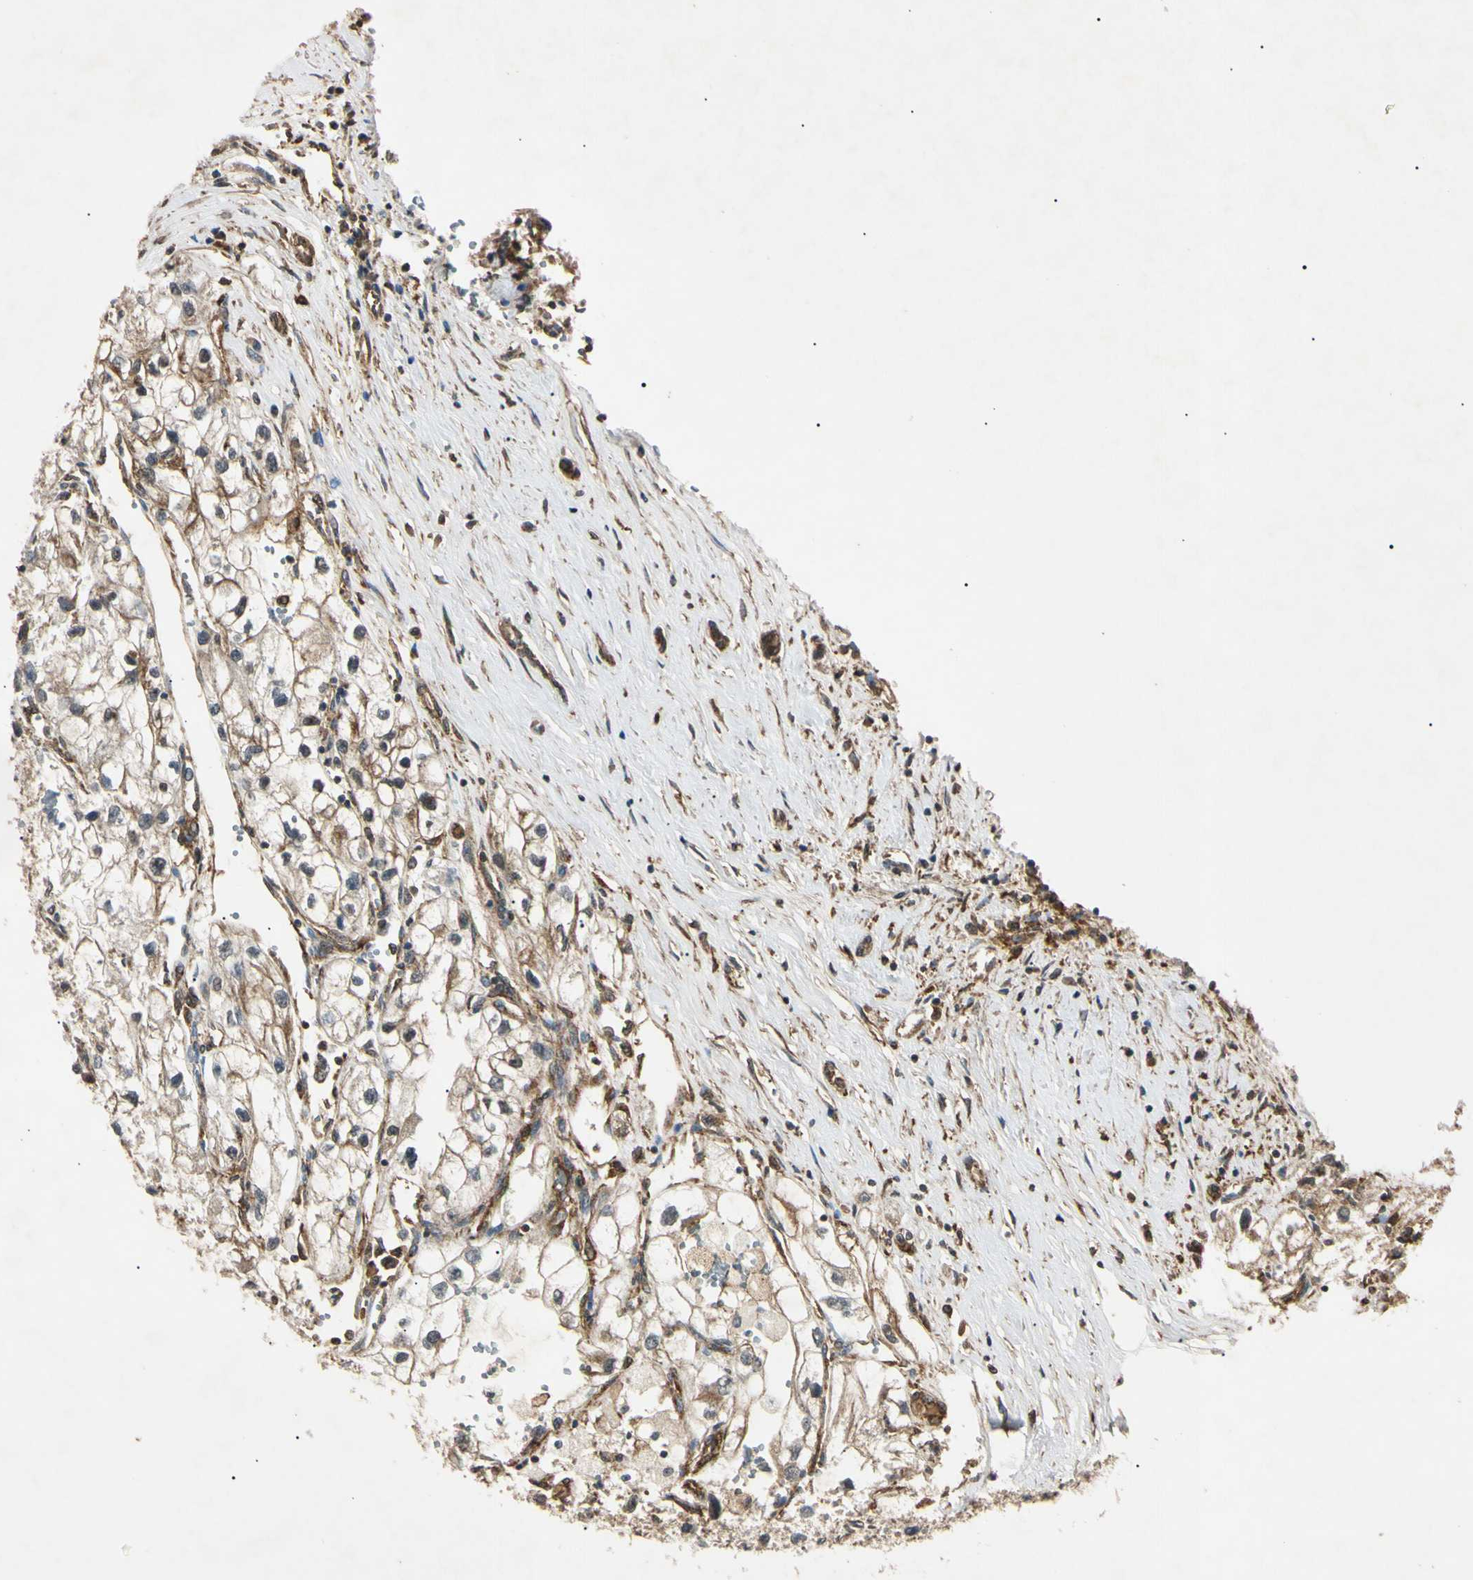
{"staining": {"intensity": "weak", "quantity": "25%-75%", "location": "cytoplasmic/membranous"}, "tissue": "renal cancer", "cell_type": "Tumor cells", "image_type": "cancer", "snomed": [{"axis": "morphology", "description": "Adenocarcinoma, NOS"}, {"axis": "topography", "description": "Kidney"}], "caption": "IHC of adenocarcinoma (renal) reveals low levels of weak cytoplasmic/membranous expression in about 25%-75% of tumor cells. Using DAB (brown) and hematoxylin (blue) stains, captured at high magnification using brightfield microscopy.", "gene": "EPN1", "patient": {"sex": "female", "age": 70}}